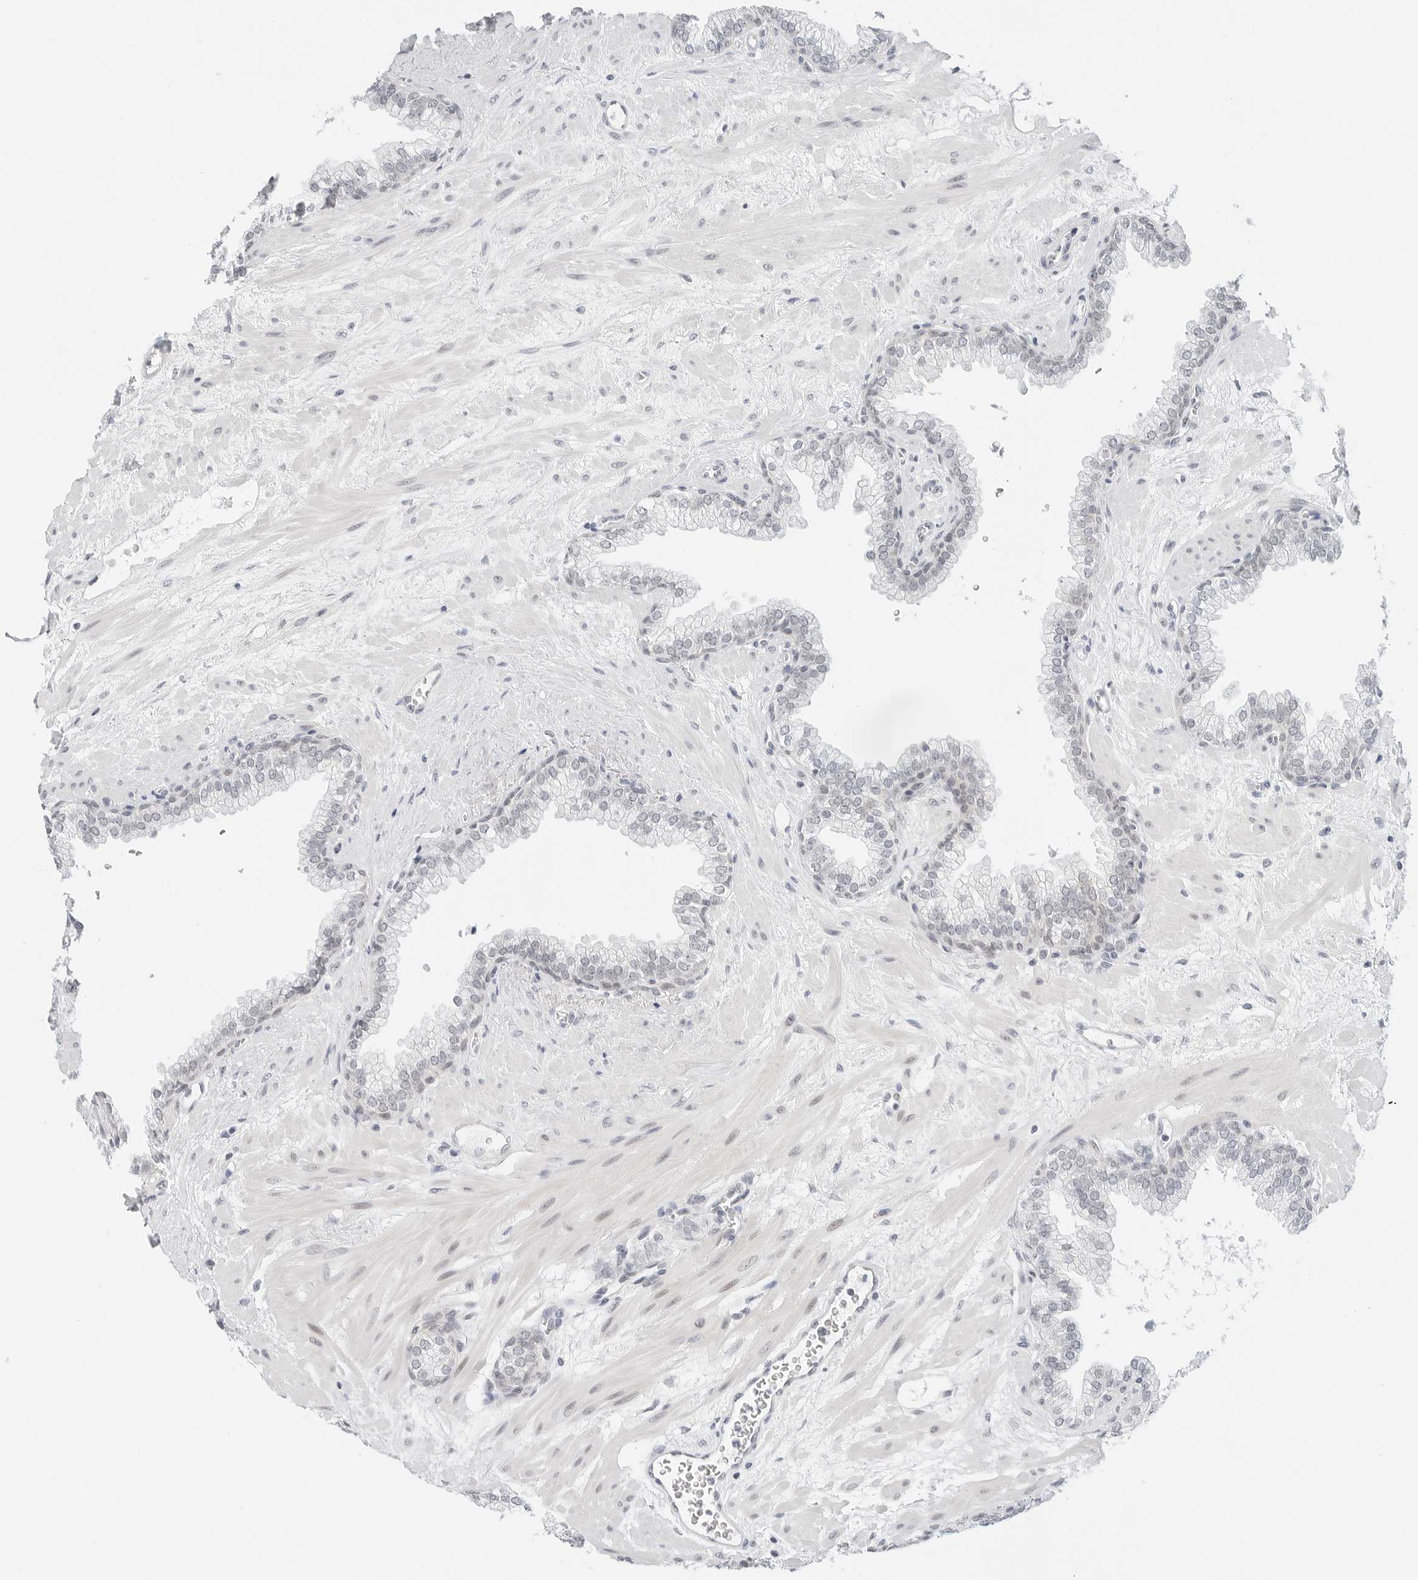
{"staining": {"intensity": "moderate", "quantity": "<25%", "location": "cytoplasmic/membranous"}, "tissue": "prostate", "cell_type": "Glandular cells", "image_type": "normal", "snomed": [{"axis": "morphology", "description": "Normal tissue, NOS"}, {"axis": "morphology", "description": "Urothelial carcinoma, Low grade"}, {"axis": "topography", "description": "Urinary bladder"}, {"axis": "topography", "description": "Prostate"}], "caption": "Protein expression analysis of benign prostate shows moderate cytoplasmic/membranous positivity in approximately <25% of glandular cells. (DAB (3,3'-diaminobenzidine) = brown stain, brightfield microscopy at high magnification).", "gene": "TSEN2", "patient": {"sex": "male", "age": 60}}